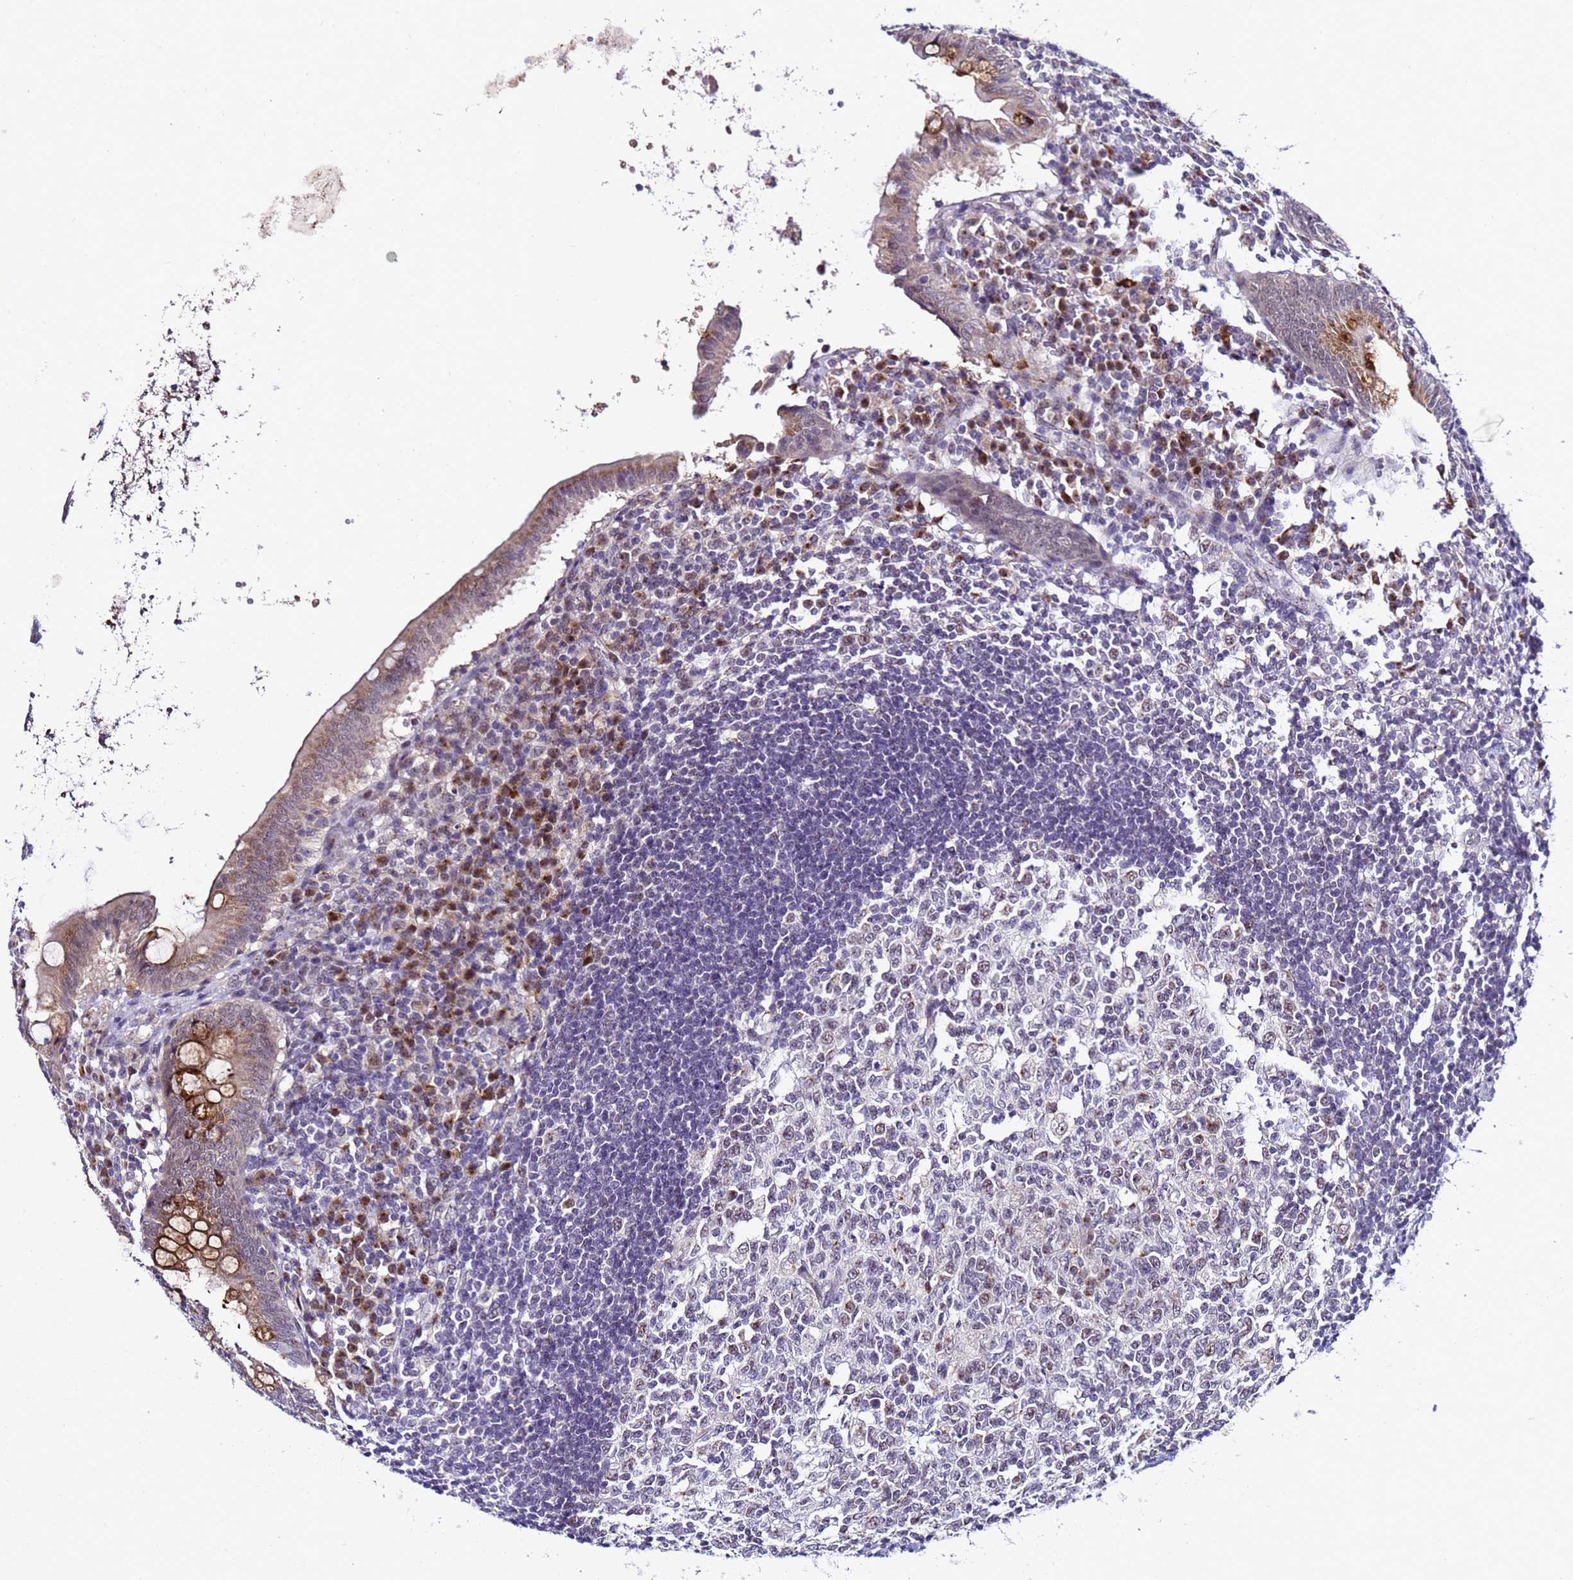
{"staining": {"intensity": "strong", "quantity": "25%-75%", "location": "cytoplasmic/membranous"}, "tissue": "appendix", "cell_type": "Glandular cells", "image_type": "normal", "snomed": [{"axis": "morphology", "description": "Normal tissue, NOS"}, {"axis": "topography", "description": "Appendix"}], "caption": "IHC (DAB) staining of normal human appendix displays strong cytoplasmic/membranous protein positivity in about 25%-75% of glandular cells.", "gene": "C19orf47", "patient": {"sex": "female", "age": 54}}